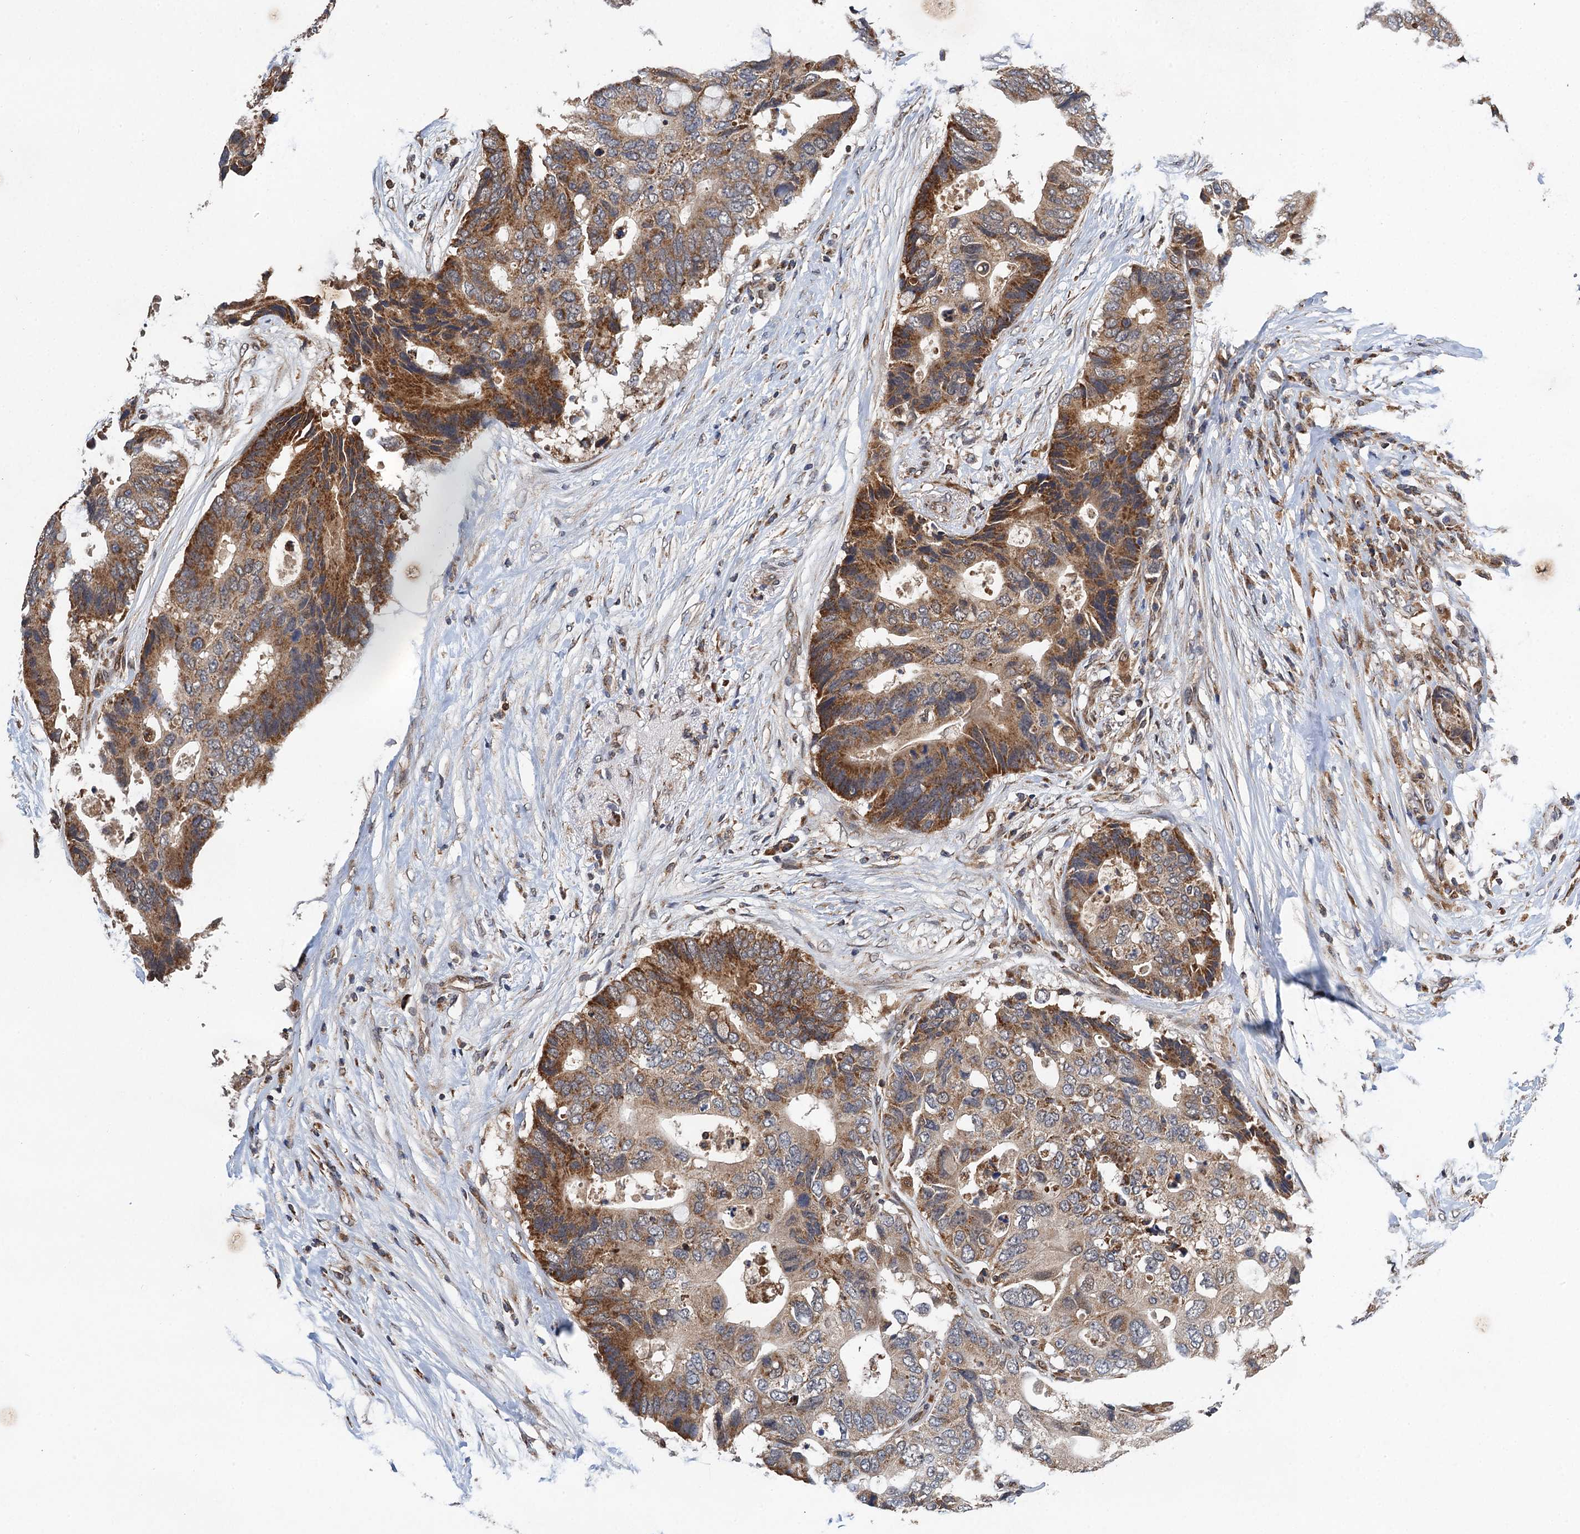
{"staining": {"intensity": "moderate", "quantity": ">75%", "location": "cytoplasmic/membranous"}, "tissue": "colorectal cancer", "cell_type": "Tumor cells", "image_type": "cancer", "snomed": [{"axis": "morphology", "description": "Adenocarcinoma, NOS"}, {"axis": "topography", "description": "Colon"}], "caption": "Brown immunohistochemical staining in adenocarcinoma (colorectal) demonstrates moderate cytoplasmic/membranous positivity in about >75% of tumor cells.", "gene": "CMPK2", "patient": {"sex": "male", "age": 71}}